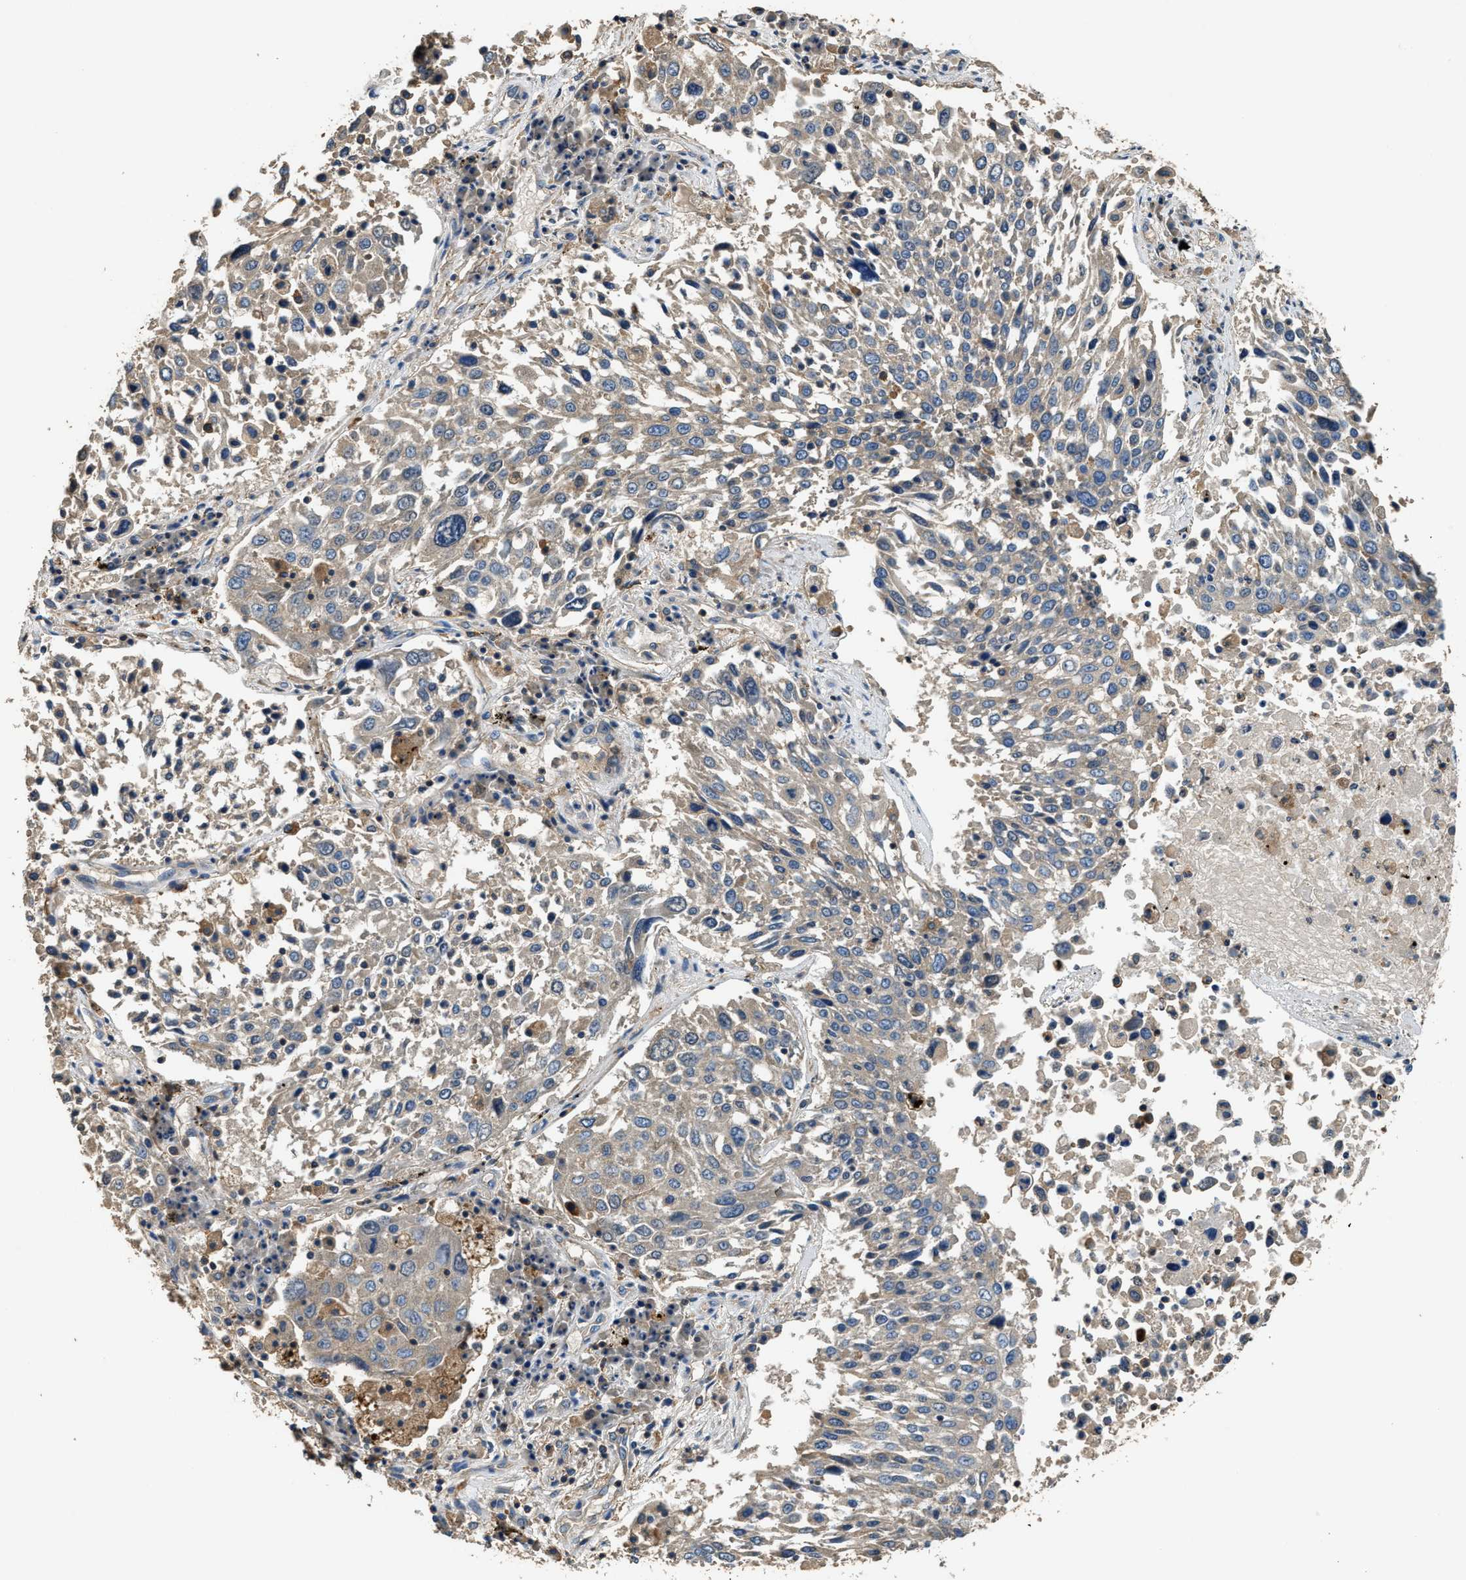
{"staining": {"intensity": "weak", "quantity": "25%-75%", "location": "cytoplasmic/membranous"}, "tissue": "lung cancer", "cell_type": "Tumor cells", "image_type": "cancer", "snomed": [{"axis": "morphology", "description": "Squamous cell carcinoma, NOS"}, {"axis": "topography", "description": "Lung"}], "caption": "IHC (DAB) staining of human lung cancer displays weak cytoplasmic/membranous protein positivity in approximately 25%-75% of tumor cells.", "gene": "BLOC1S1", "patient": {"sex": "male", "age": 65}}